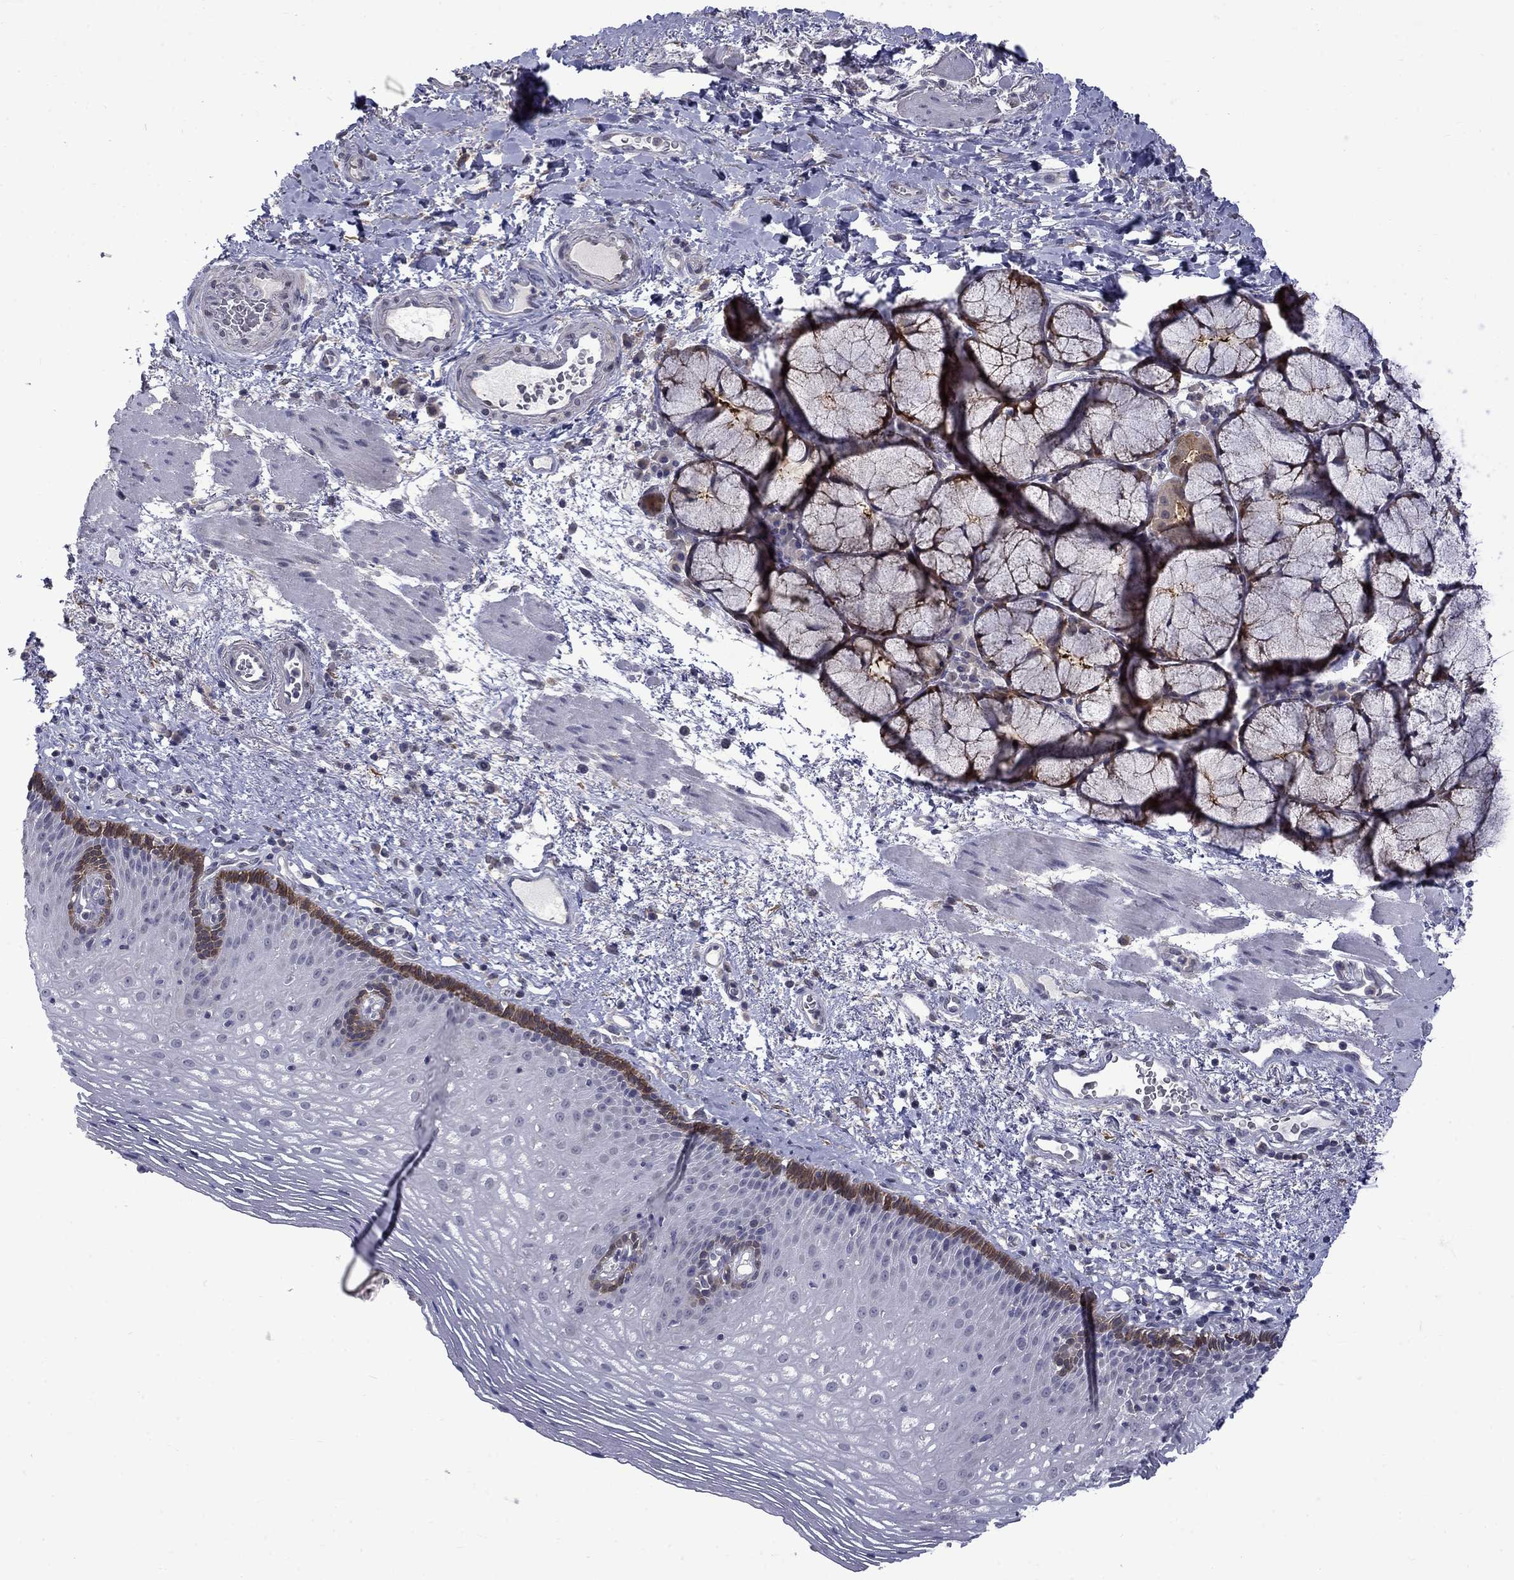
{"staining": {"intensity": "strong", "quantity": "<25%", "location": "cytoplasmic/membranous"}, "tissue": "esophagus", "cell_type": "Squamous epithelial cells", "image_type": "normal", "snomed": [{"axis": "morphology", "description": "Normal tissue, NOS"}, {"axis": "topography", "description": "Esophagus"}], "caption": "Protein expression analysis of benign human esophagus reveals strong cytoplasmic/membranous positivity in about <25% of squamous epithelial cells. (IHC, brightfield microscopy, high magnification).", "gene": "PCBP2", "patient": {"sex": "male", "age": 76}}